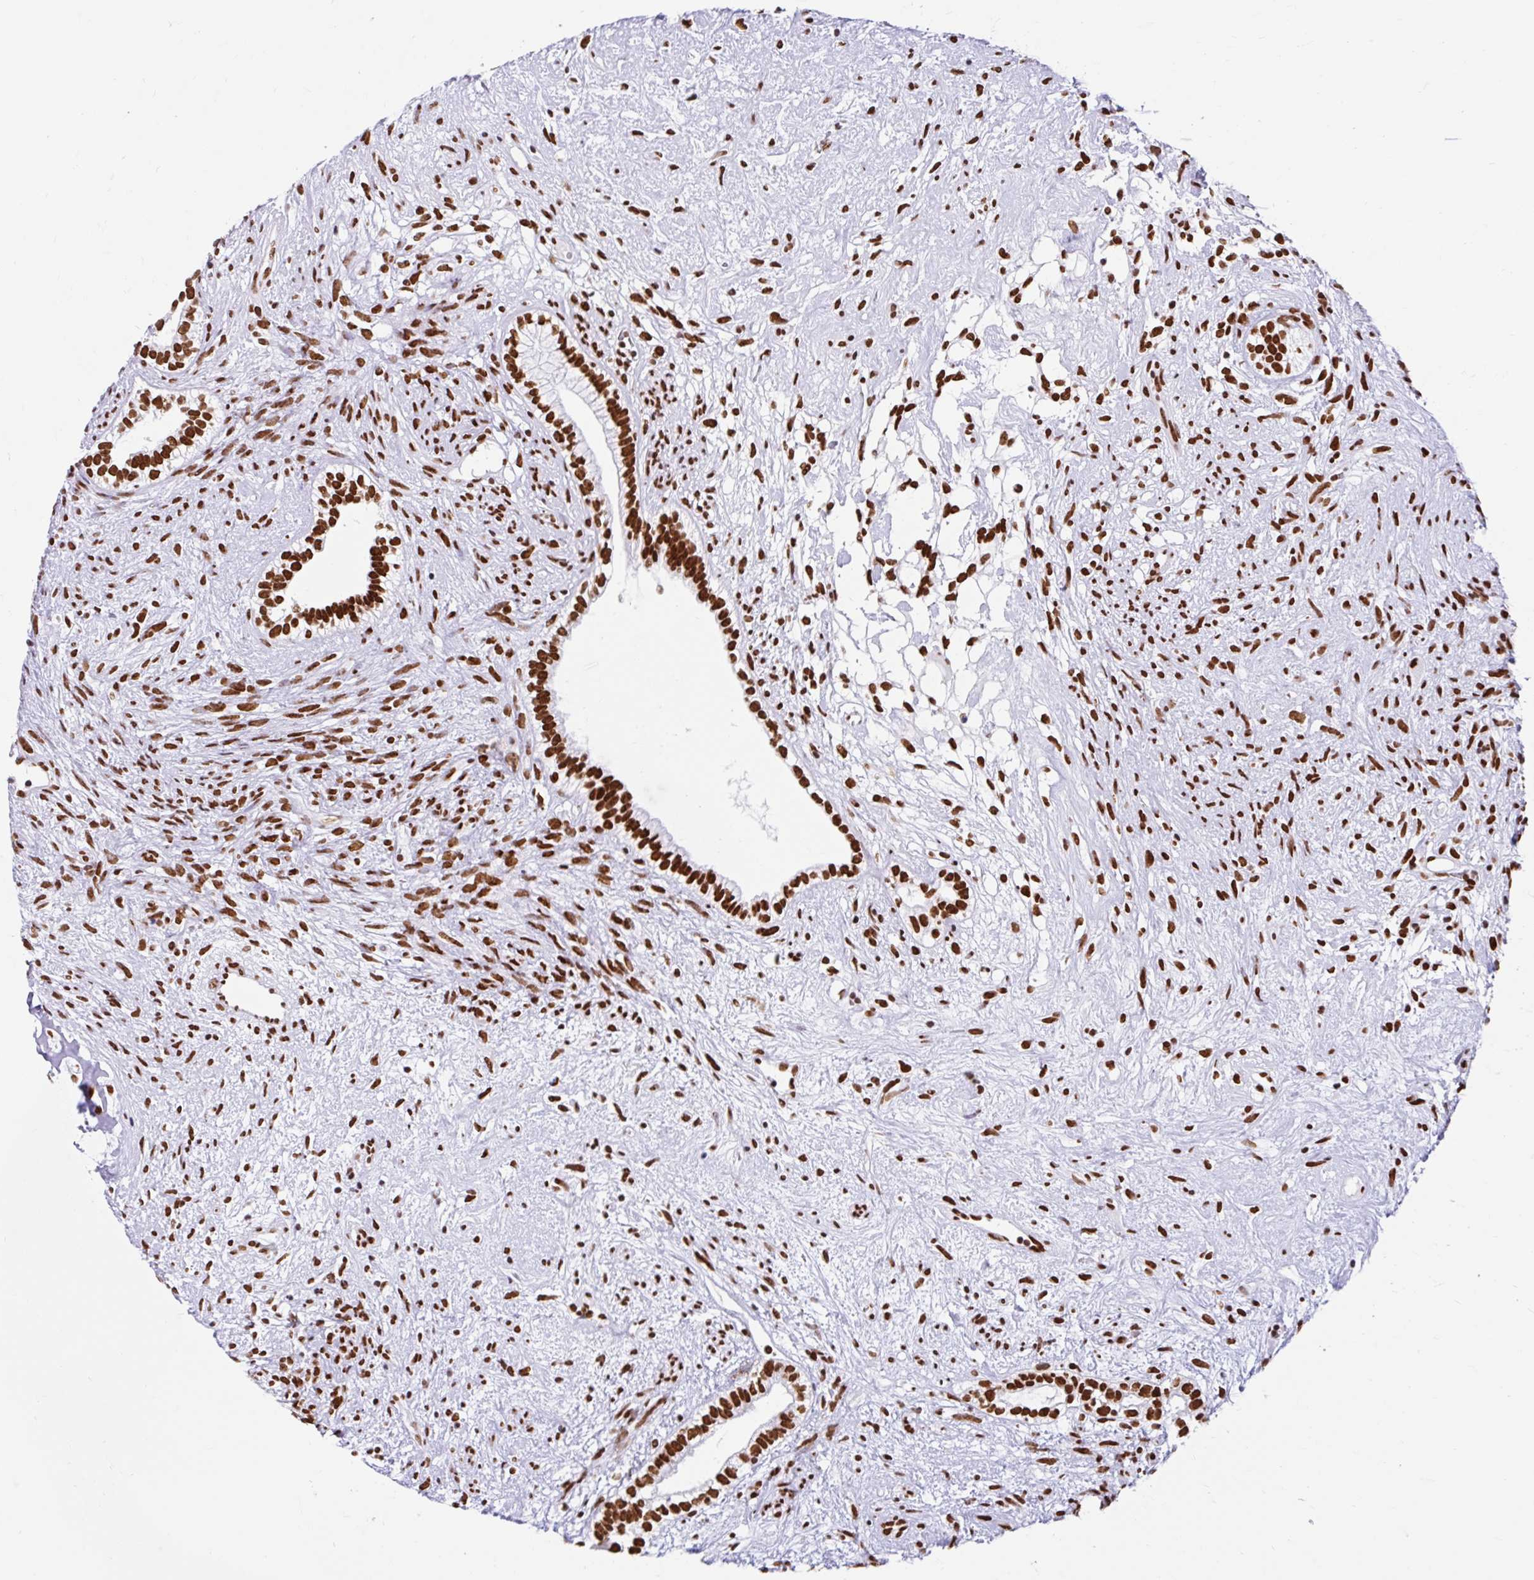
{"staining": {"intensity": "strong", "quantity": ">75%", "location": "nuclear"}, "tissue": "testis cancer", "cell_type": "Tumor cells", "image_type": "cancer", "snomed": [{"axis": "morphology", "description": "Seminoma, NOS"}, {"axis": "morphology", "description": "Carcinoma, Embryonal, NOS"}, {"axis": "topography", "description": "Testis"}], "caption": "Protein analysis of testis cancer tissue exhibits strong nuclear expression in approximately >75% of tumor cells.", "gene": "KHDRBS1", "patient": {"sex": "male", "age": 41}}